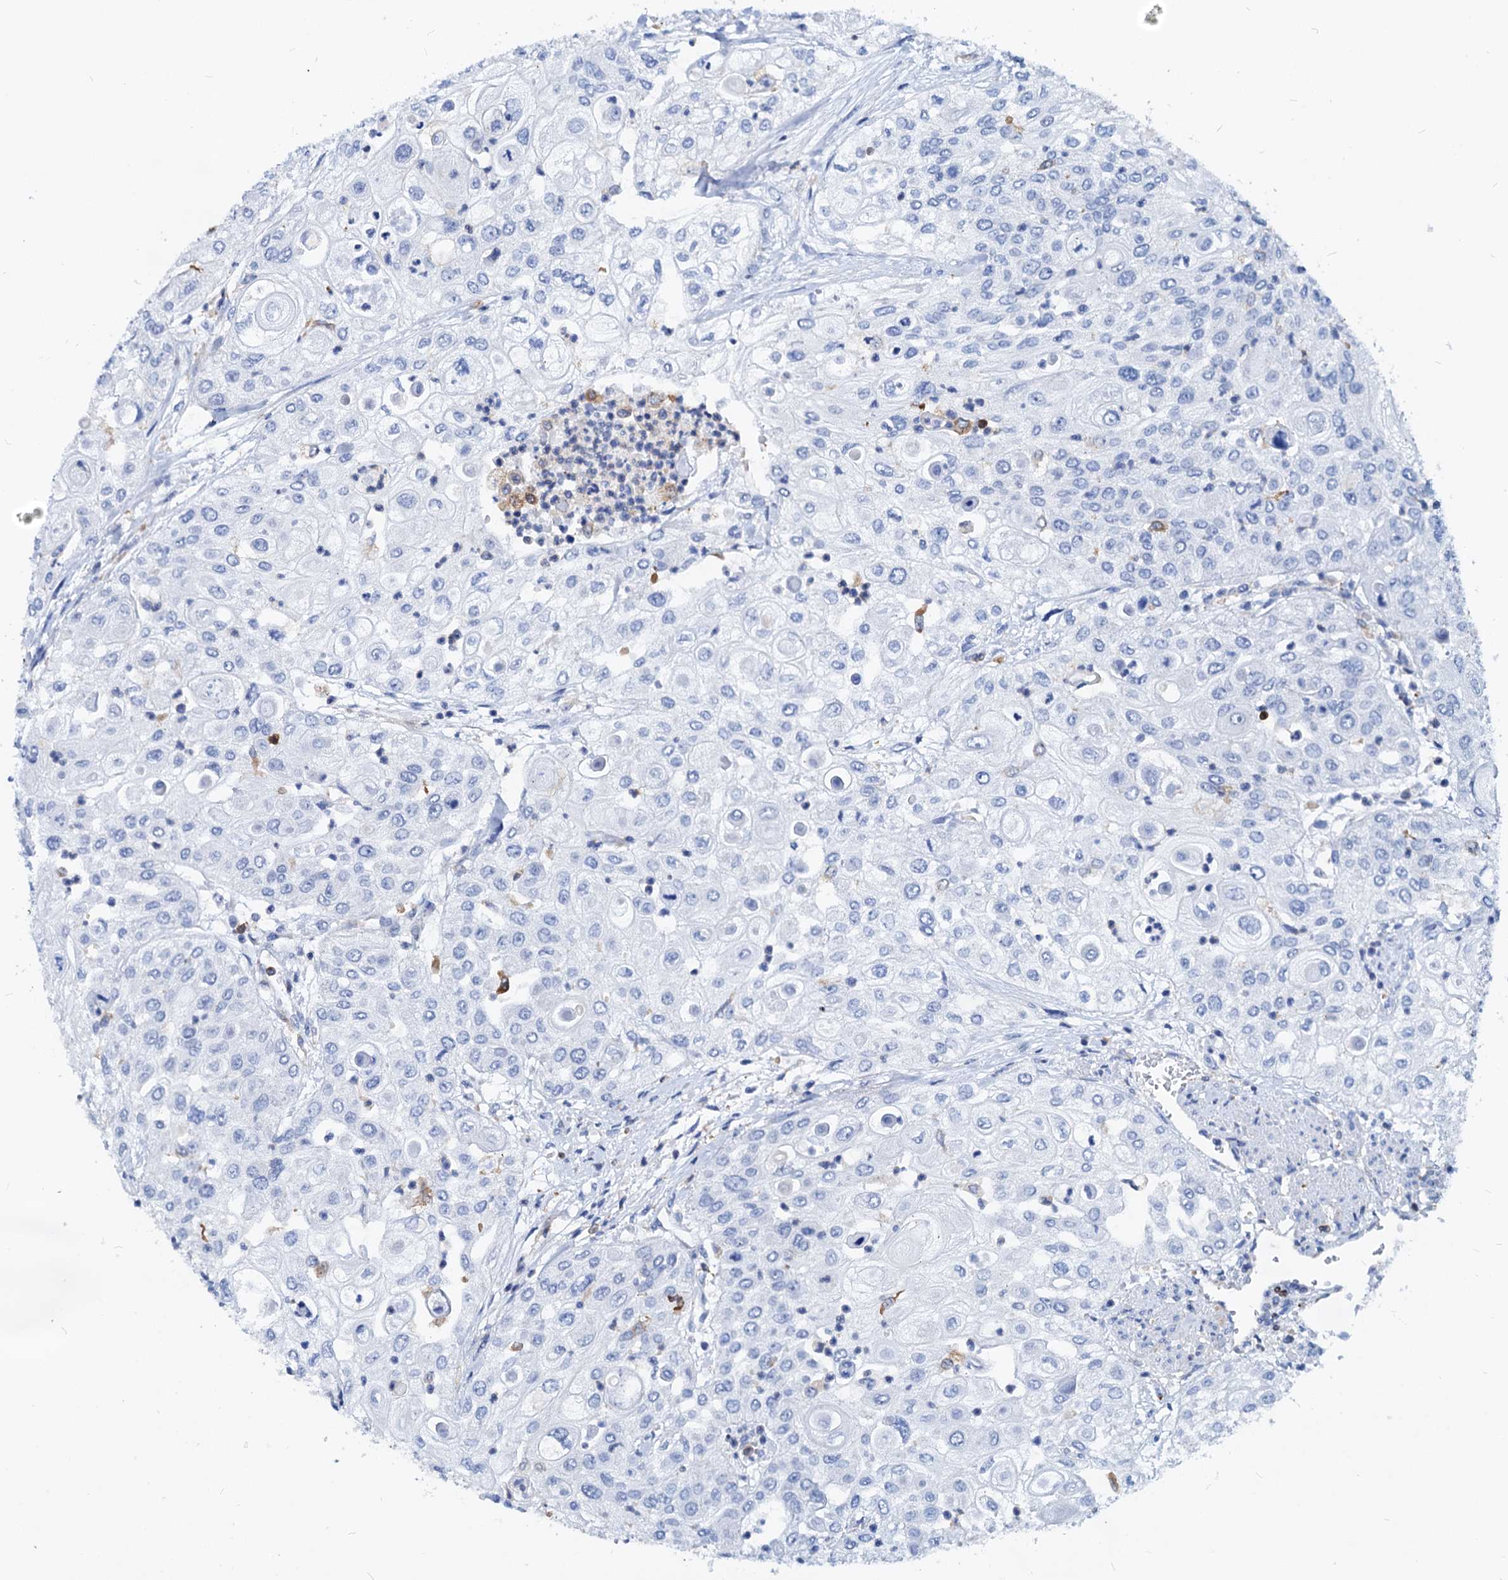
{"staining": {"intensity": "negative", "quantity": "none", "location": "none"}, "tissue": "urothelial cancer", "cell_type": "Tumor cells", "image_type": "cancer", "snomed": [{"axis": "morphology", "description": "Urothelial carcinoma, High grade"}, {"axis": "topography", "description": "Urinary bladder"}], "caption": "The image reveals no staining of tumor cells in urothelial carcinoma (high-grade).", "gene": "LCP2", "patient": {"sex": "female", "age": 79}}